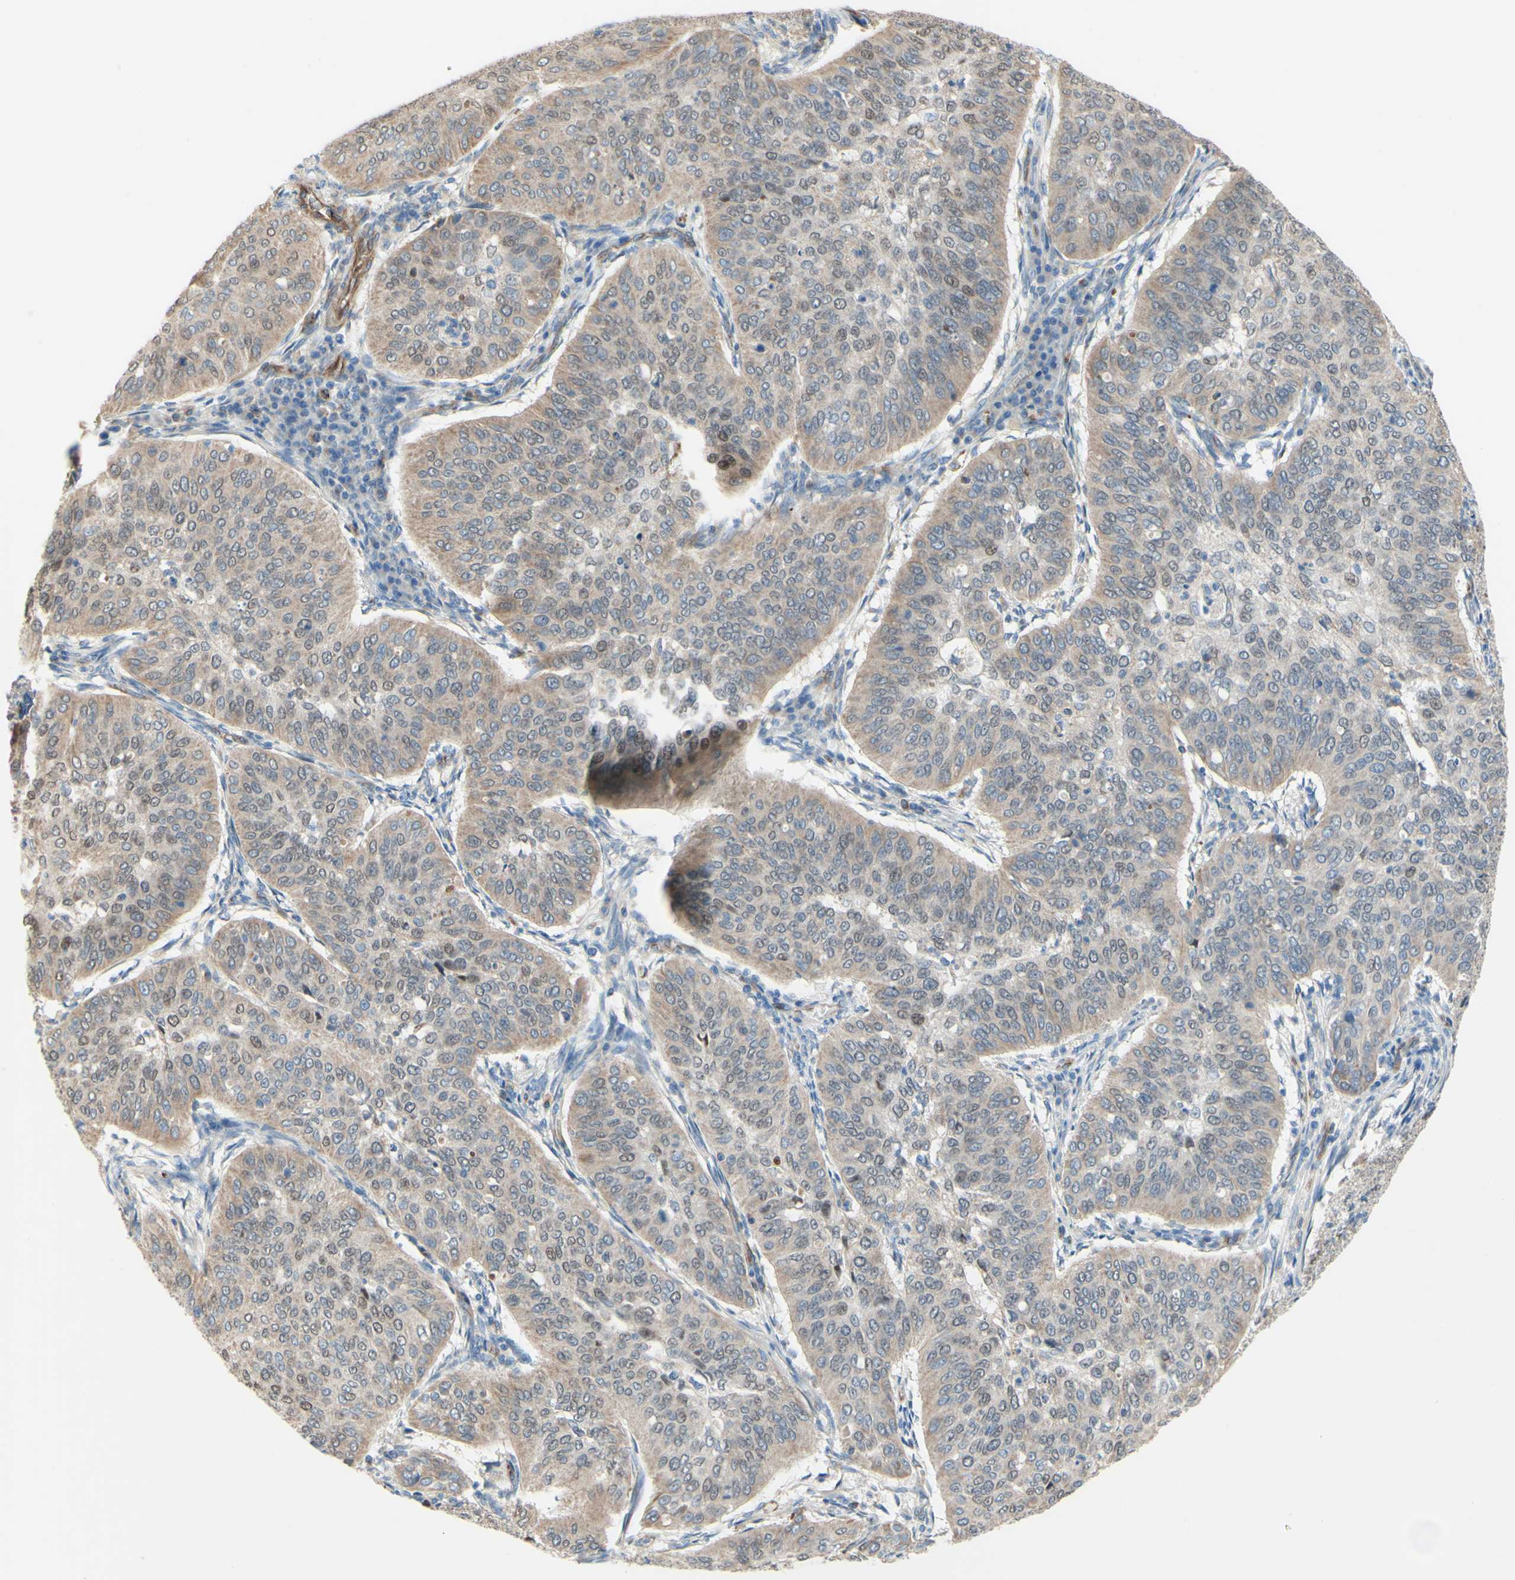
{"staining": {"intensity": "weak", "quantity": ">75%", "location": "cytoplasmic/membranous,nuclear"}, "tissue": "cervical cancer", "cell_type": "Tumor cells", "image_type": "cancer", "snomed": [{"axis": "morphology", "description": "Normal tissue, NOS"}, {"axis": "morphology", "description": "Squamous cell carcinoma, NOS"}, {"axis": "topography", "description": "Cervix"}], "caption": "Immunohistochemical staining of human cervical cancer (squamous cell carcinoma) displays low levels of weak cytoplasmic/membranous and nuclear expression in approximately >75% of tumor cells.", "gene": "ENDOD1", "patient": {"sex": "female", "age": 39}}